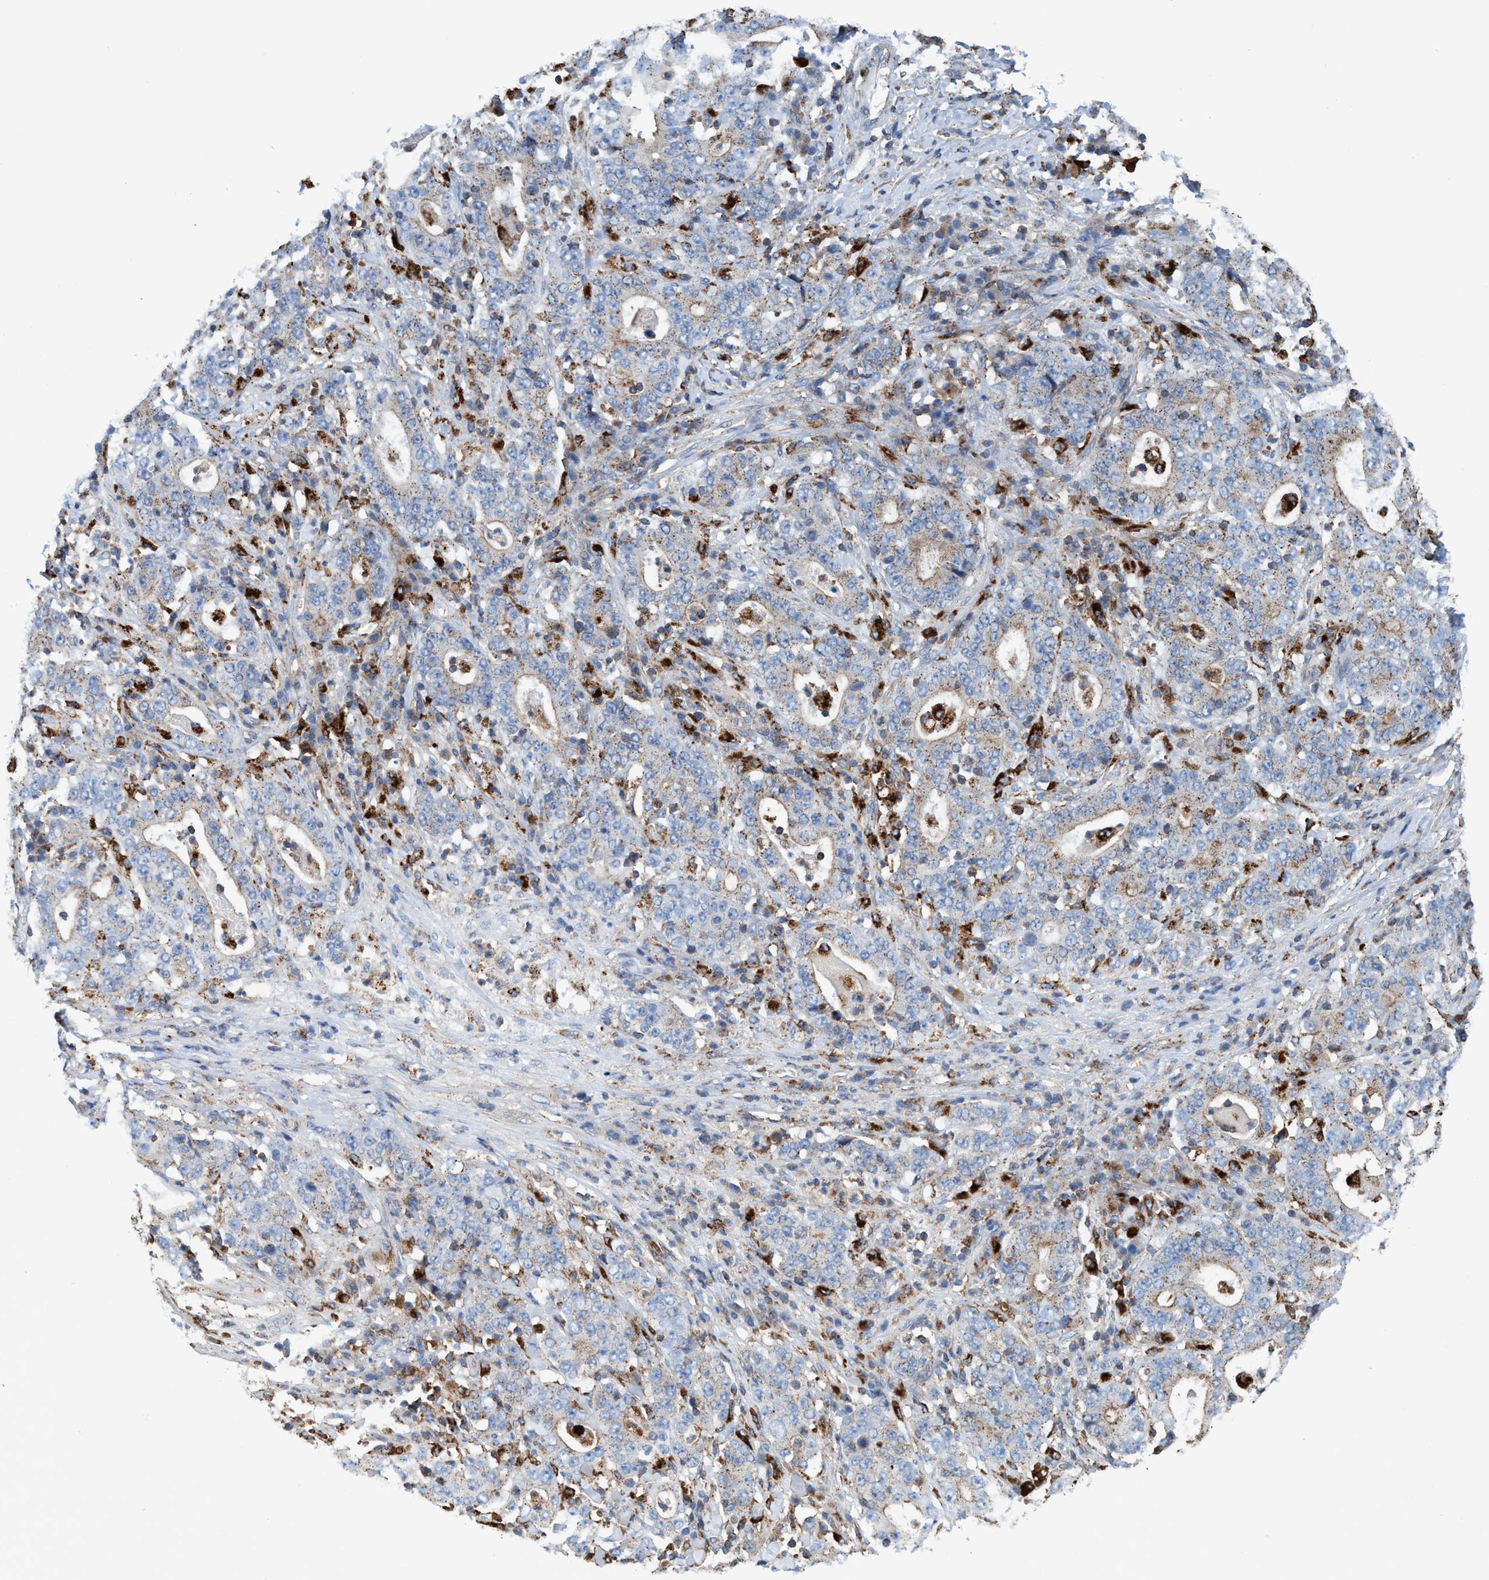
{"staining": {"intensity": "weak", "quantity": ">75%", "location": "cytoplasmic/membranous"}, "tissue": "stomach cancer", "cell_type": "Tumor cells", "image_type": "cancer", "snomed": [{"axis": "morphology", "description": "Normal tissue, NOS"}, {"axis": "morphology", "description": "Adenocarcinoma, NOS"}, {"axis": "topography", "description": "Stomach, upper"}, {"axis": "topography", "description": "Stomach"}], "caption": "A high-resolution image shows immunohistochemistry (IHC) staining of stomach cancer (adenocarcinoma), which exhibits weak cytoplasmic/membranous expression in approximately >75% of tumor cells.", "gene": "TRIM65", "patient": {"sex": "male", "age": 59}}